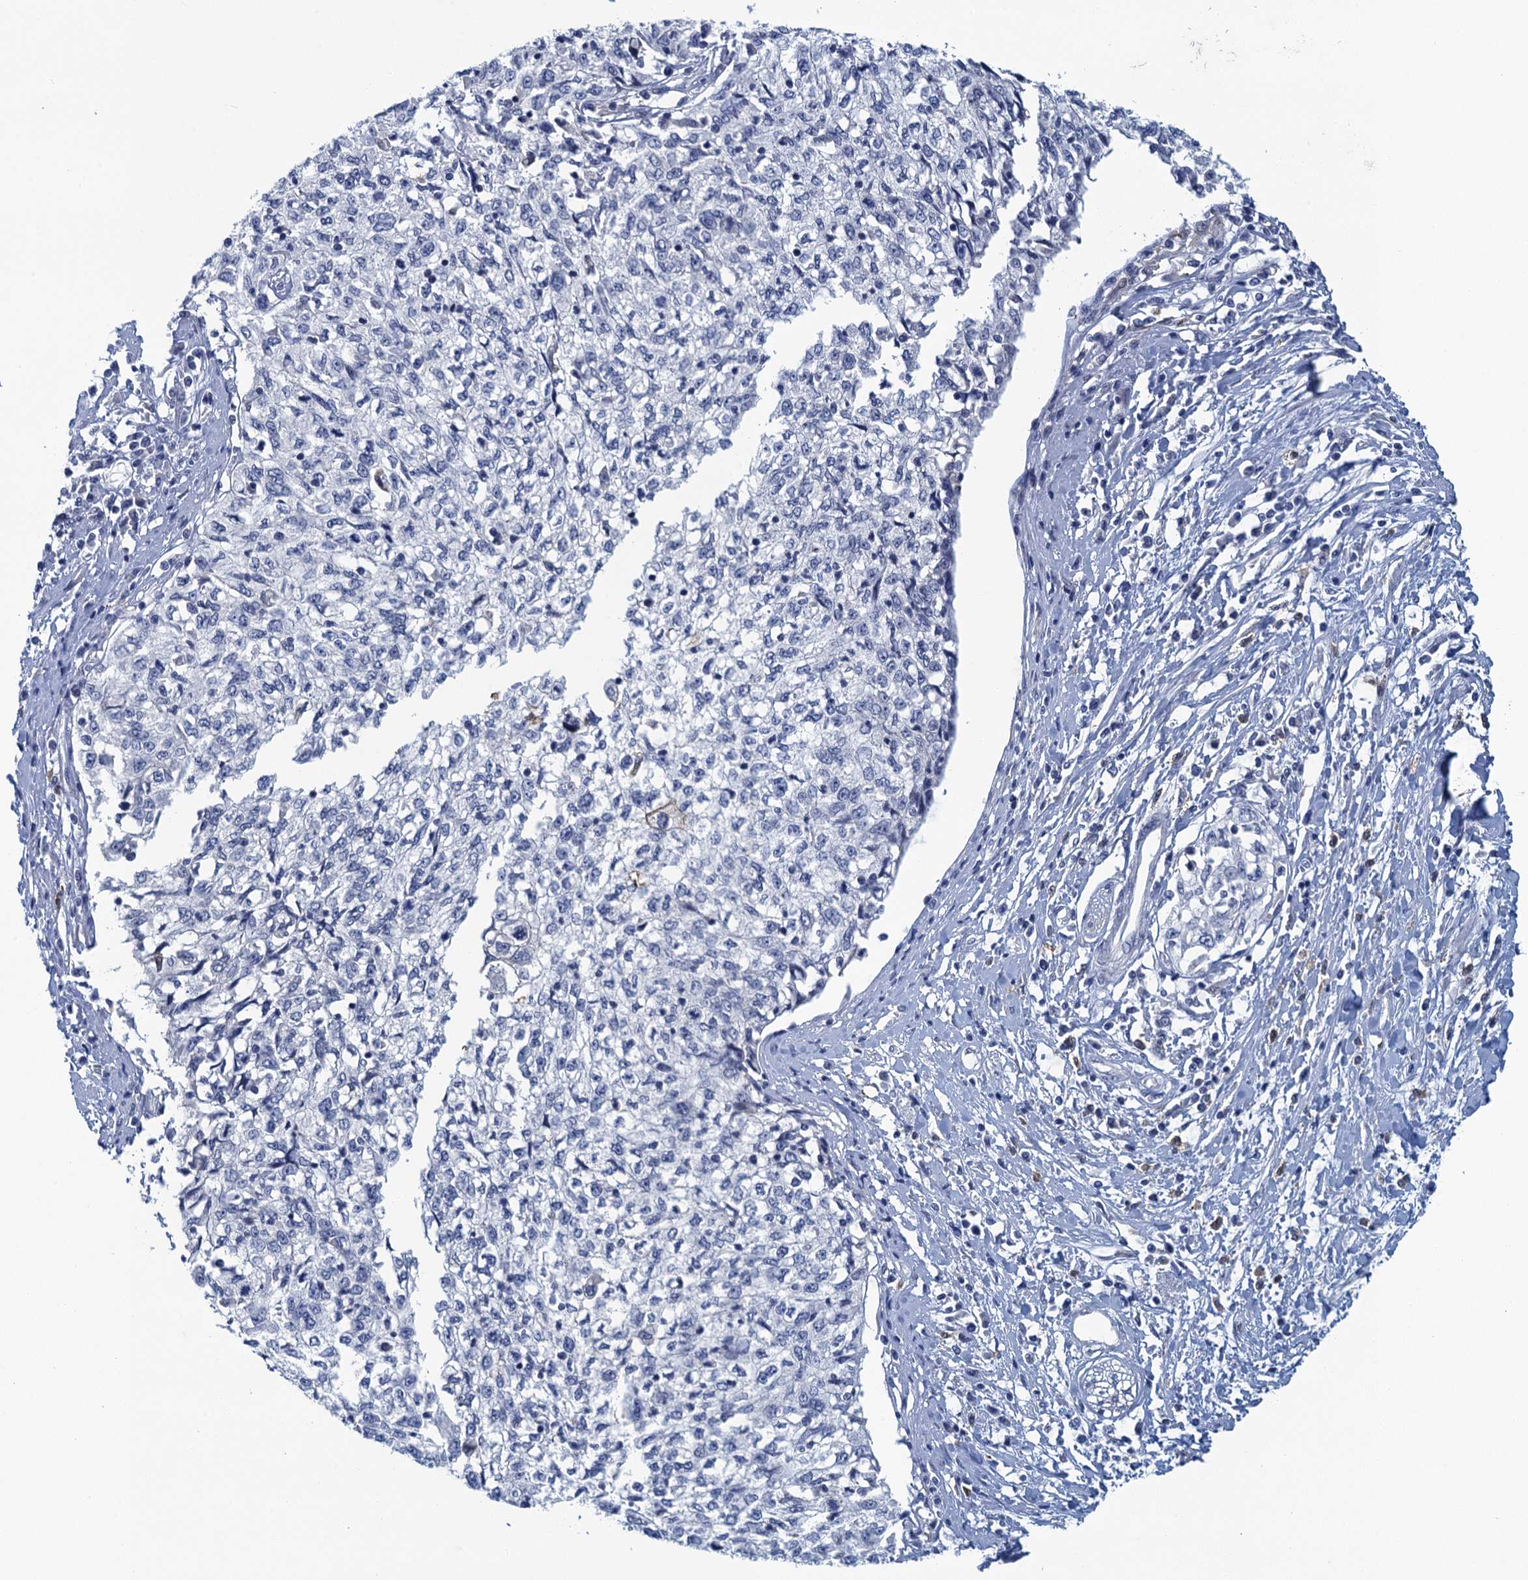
{"staining": {"intensity": "negative", "quantity": "none", "location": "none"}, "tissue": "cervical cancer", "cell_type": "Tumor cells", "image_type": "cancer", "snomed": [{"axis": "morphology", "description": "Squamous cell carcinoma, NOS"}, {"axis": "topography", "description": "Cervix"}], "caption": "Immunohistochemical staining of human cervical squamous cell carcinoma shows no significant expression in tumor cells.", "gene": "SCEL", "patient": {"sex": "female", "age": 57}}